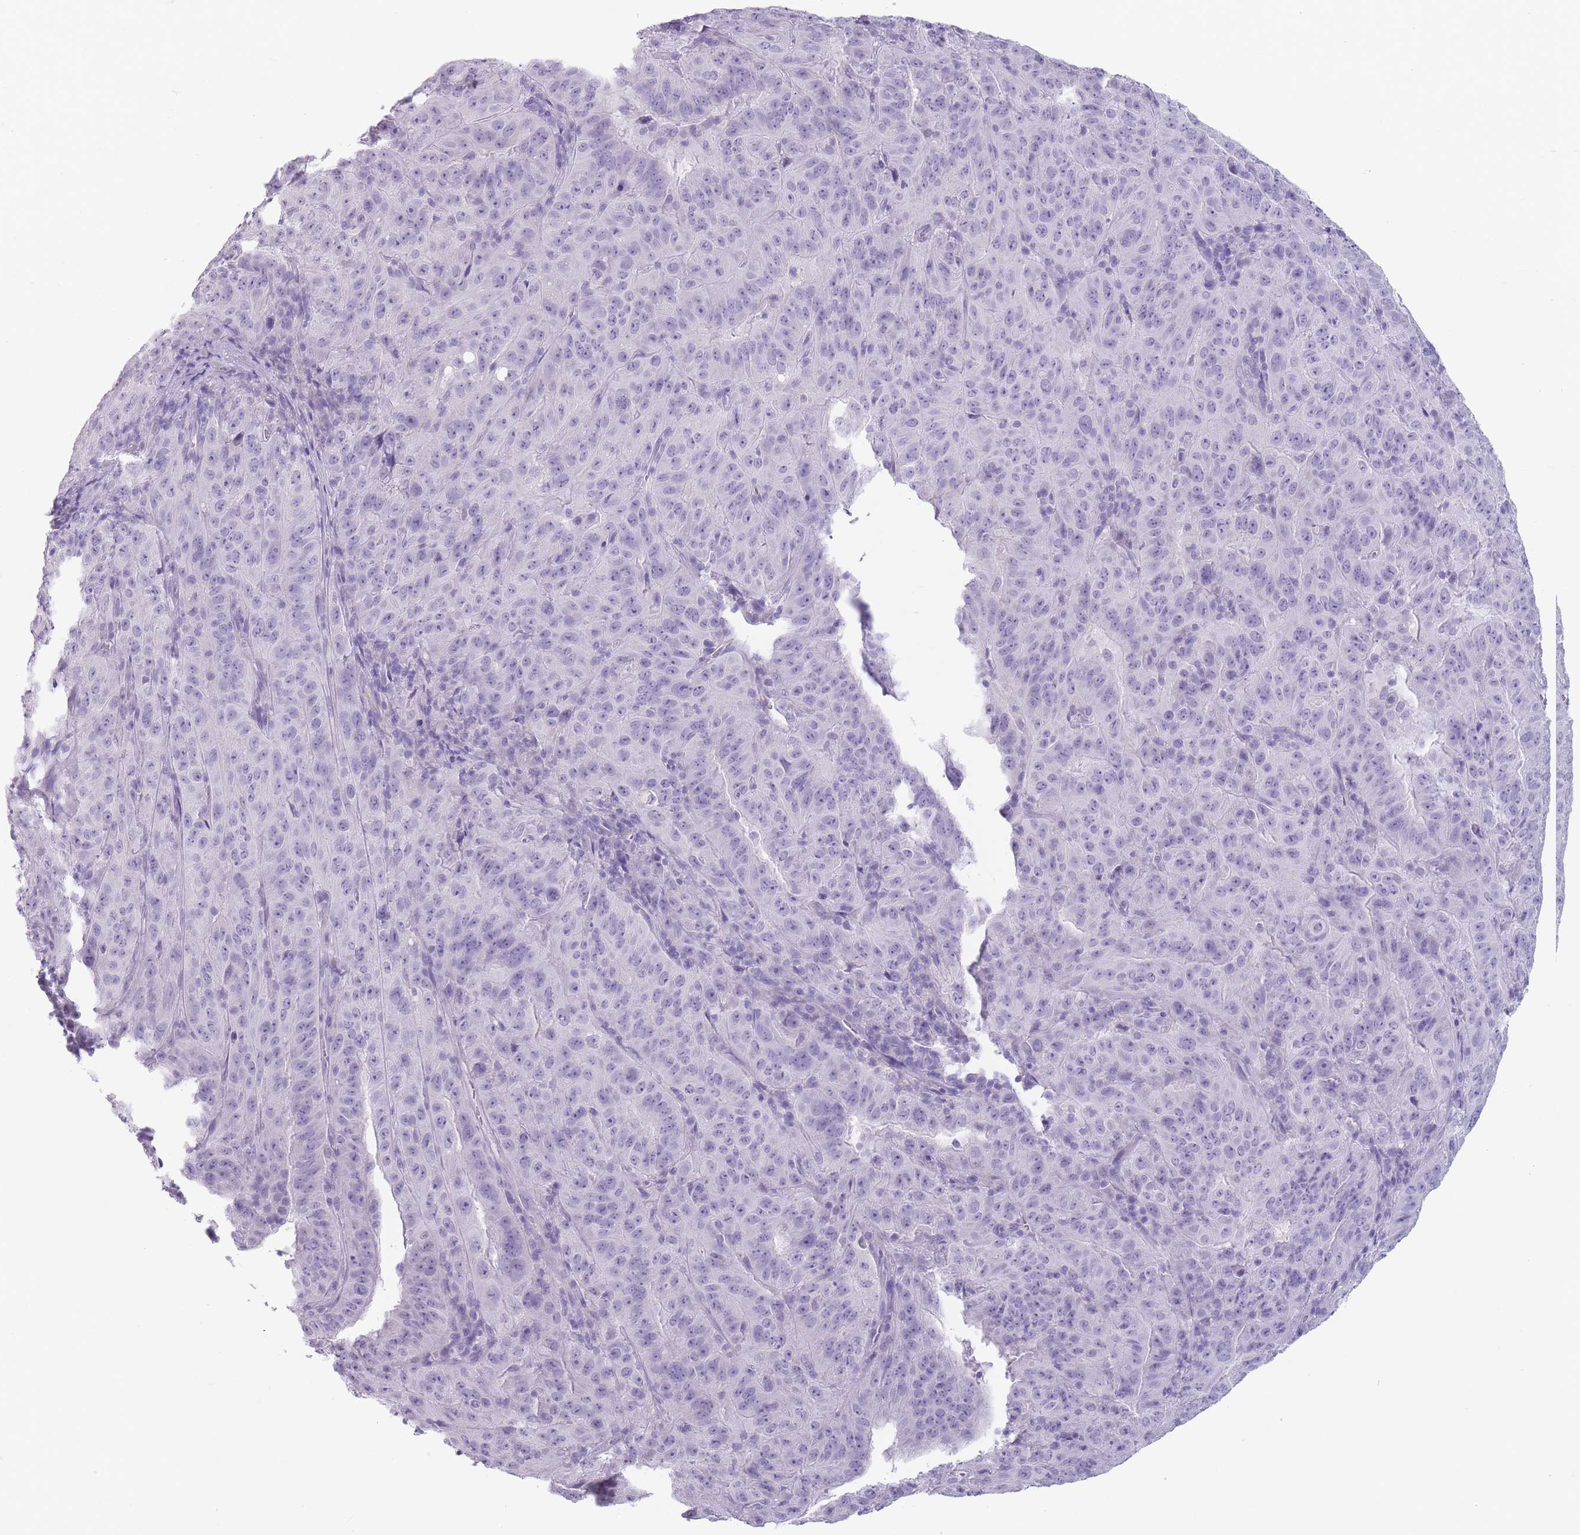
{"staining": {"intensity": "negative", "quantity": "none", "location": "none"}, "tissue": "pancreatic cancer", "cell_type": "Tumor cells", "image_type": "cancer", "snomed": [{"axis": "morphology", "description": "Adenocarcinoma, NOS"}, {"axis": "topography", "description": "Pancreas"}], "caption": "The immunohistochemistry image has no significant staining in tumor cells of pancreatic cancer tissue. (Brightfield microscopy of DAB immunohistochemistry (IHC) at high magnification).", "gene": "CCNO", "patient": {"sex": "male", "age": 63}}